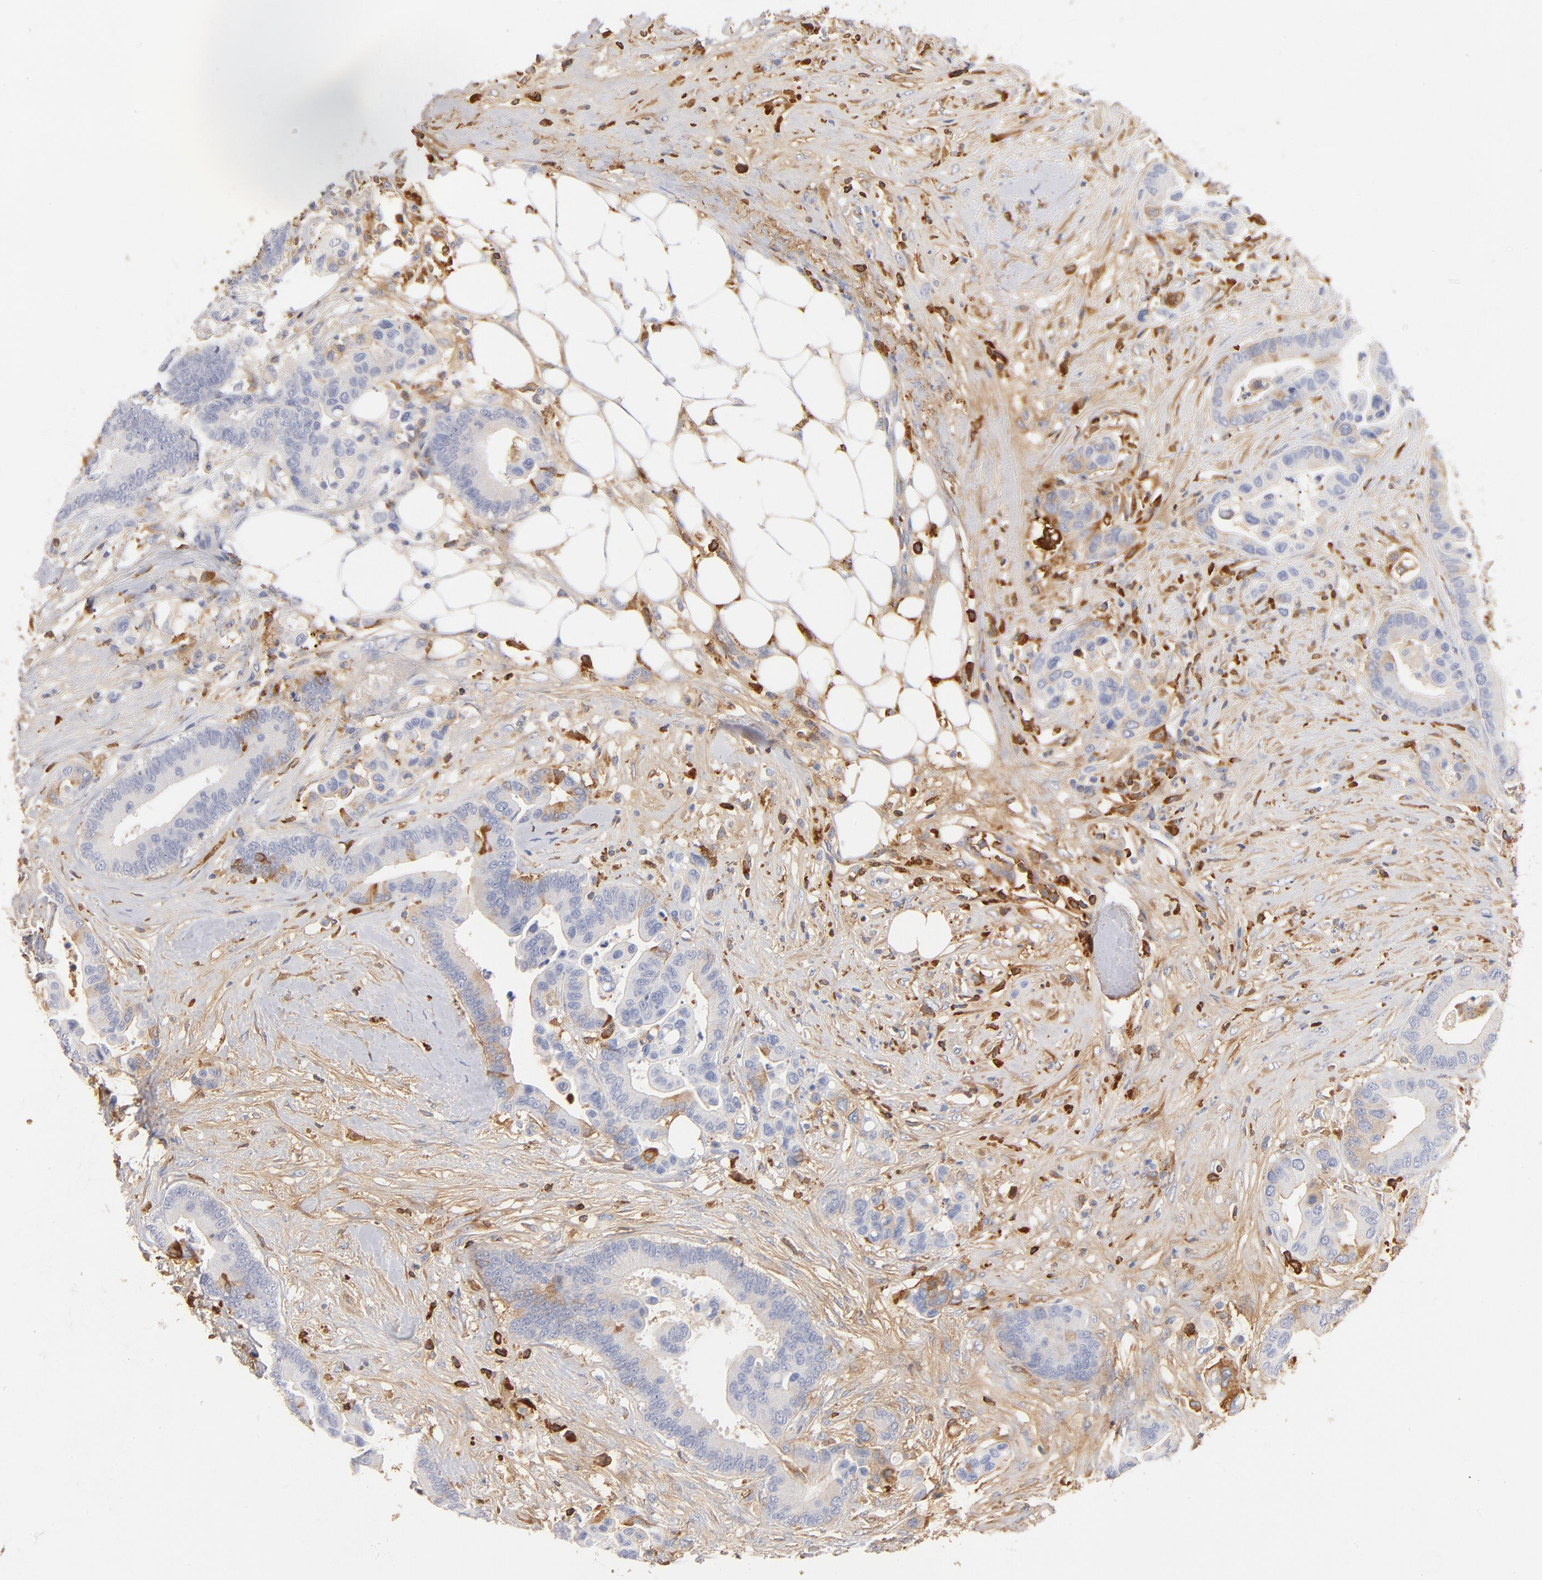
{"staining": {"intensity": "negative", "quantity": "none", "location": "none"}, "tissue": "colorectal cancer", "cell_type": "Tumor cells", "image_type": "cancer", "snomed": [{"axis": "morphology", "description": "Adenocarcinoma, NOS"}, {"axis": "topography", "description": "Colon"}], "caption": "A high-resolution histopathology image shows IHC staining of colorectal cancer, which displays no significant expression in tumor cells.", "gene": "C3", "patient": {"sex": "male", "age": 82}}